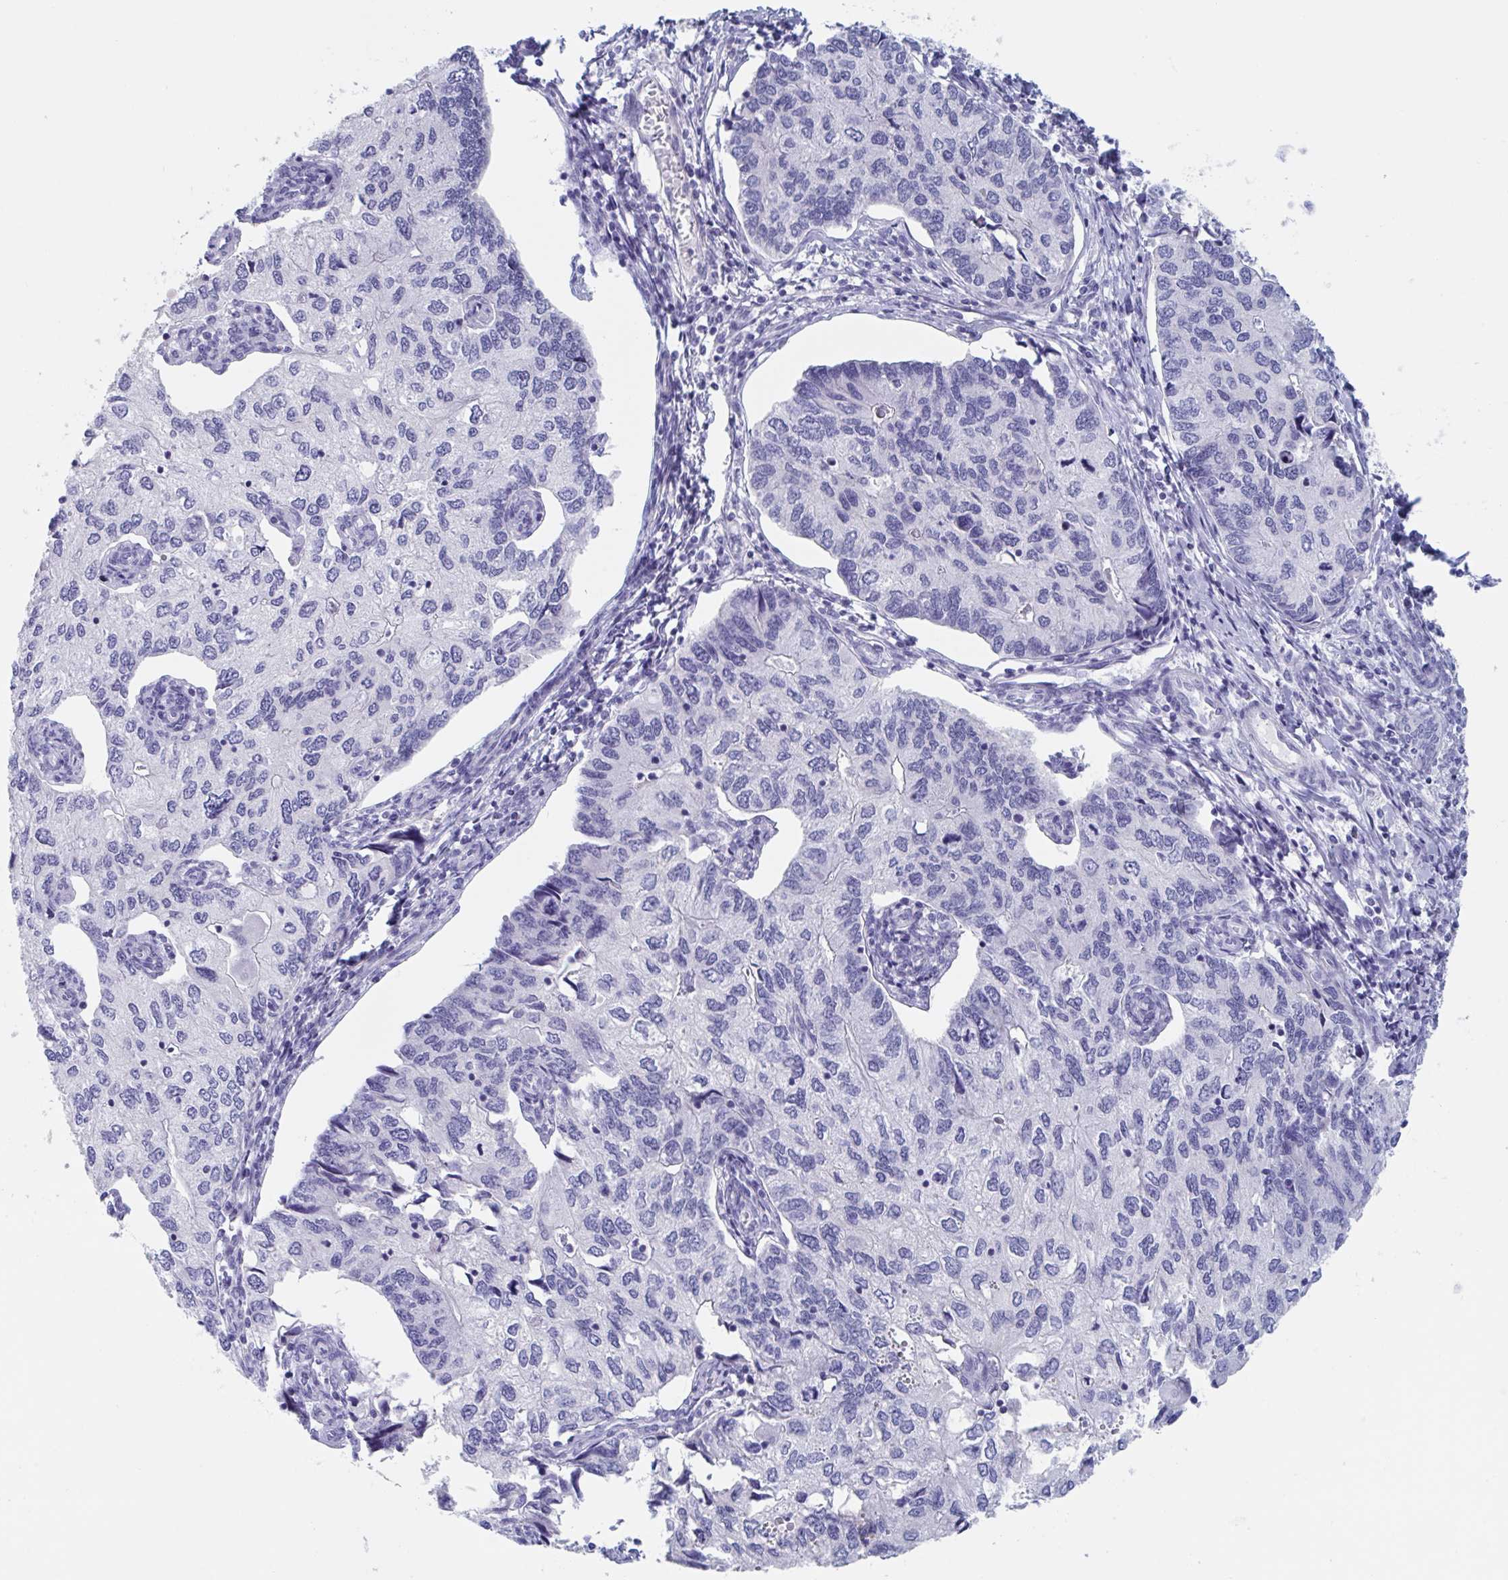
{"staining": {"intensity": "negative", "quantity": "none", "location": "none"}, "tissue": "endometrial cancer", "cell_type": "Tumor cells", "image_type": "cancer", "snomed": [{"axis": "morphology", "description": "Carcinoma, NOS"}, {"axis": "topography", "description": "Uterus"}], "caption": "Carcinoma (endometrial) was stained to show a protein in brown. There is no significant staining in tumor cells. The staining is performed using DAB (3,3'-diaminobenzidine) brown chromogen with nuclei counter-stained in using hematoxylin.", "gene": "DPEP3", "patient": {"sex": "female", "age": 76}}